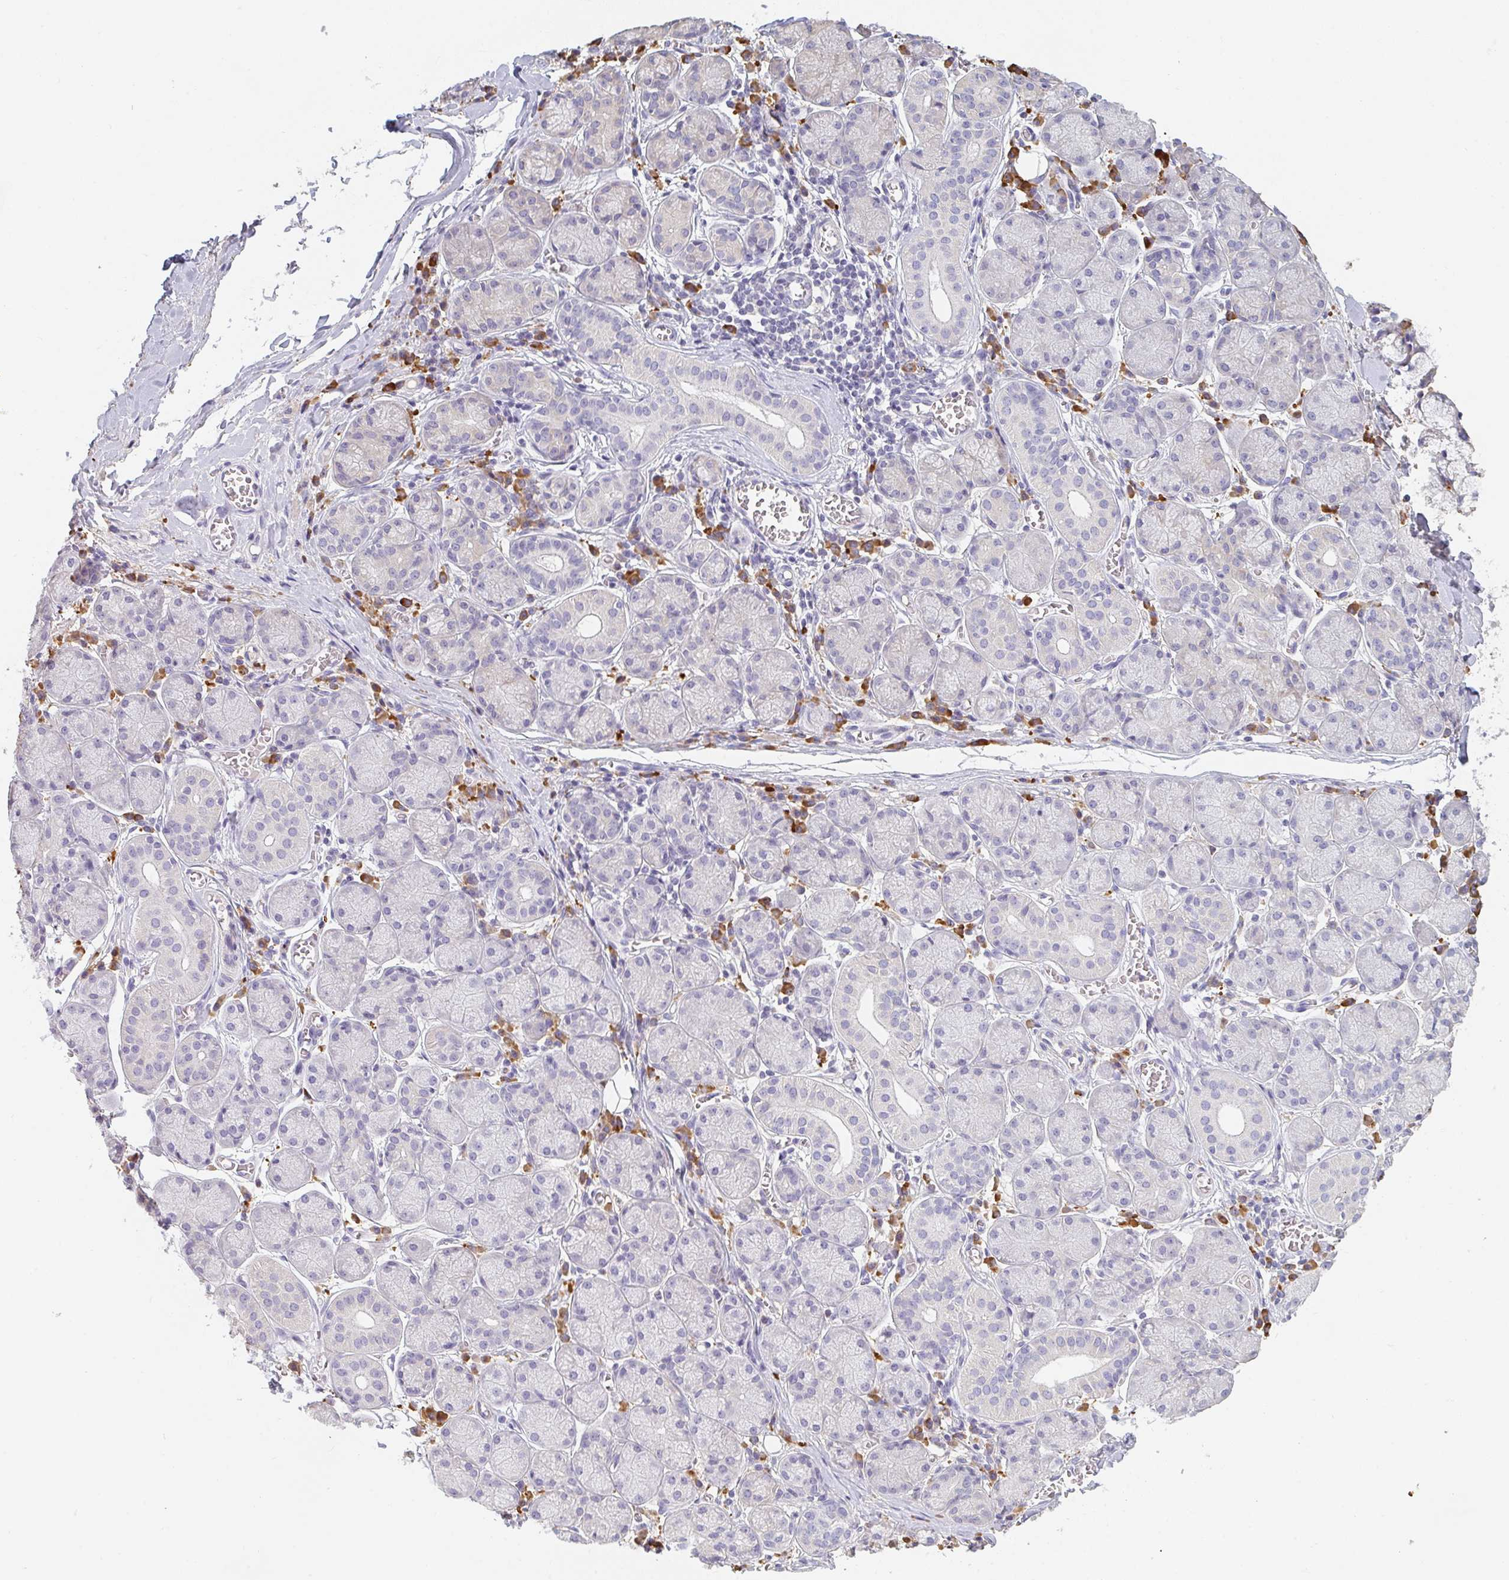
{"staining": {"intensity": "negative", "quantity": "none", "location": "none"}, "tissue": "salivary gland", "cell_type": "Glandular cells", "image_type": "normal", "snomed": [{"axis": "morphology", "description": "Normal tissue, NOS"}, {"axis": "topography", "description": "Salivary gland"}], "caption": "Glandular cells show no significant protein positivity in unremarkable salivary gland. (Brightfield microscopy of DAB (3,3'-diaminobenzidine) immunohistochemistry at high magnification).", "gene": "ZNF215", "patient": {"sex": "female", "age": 24}}